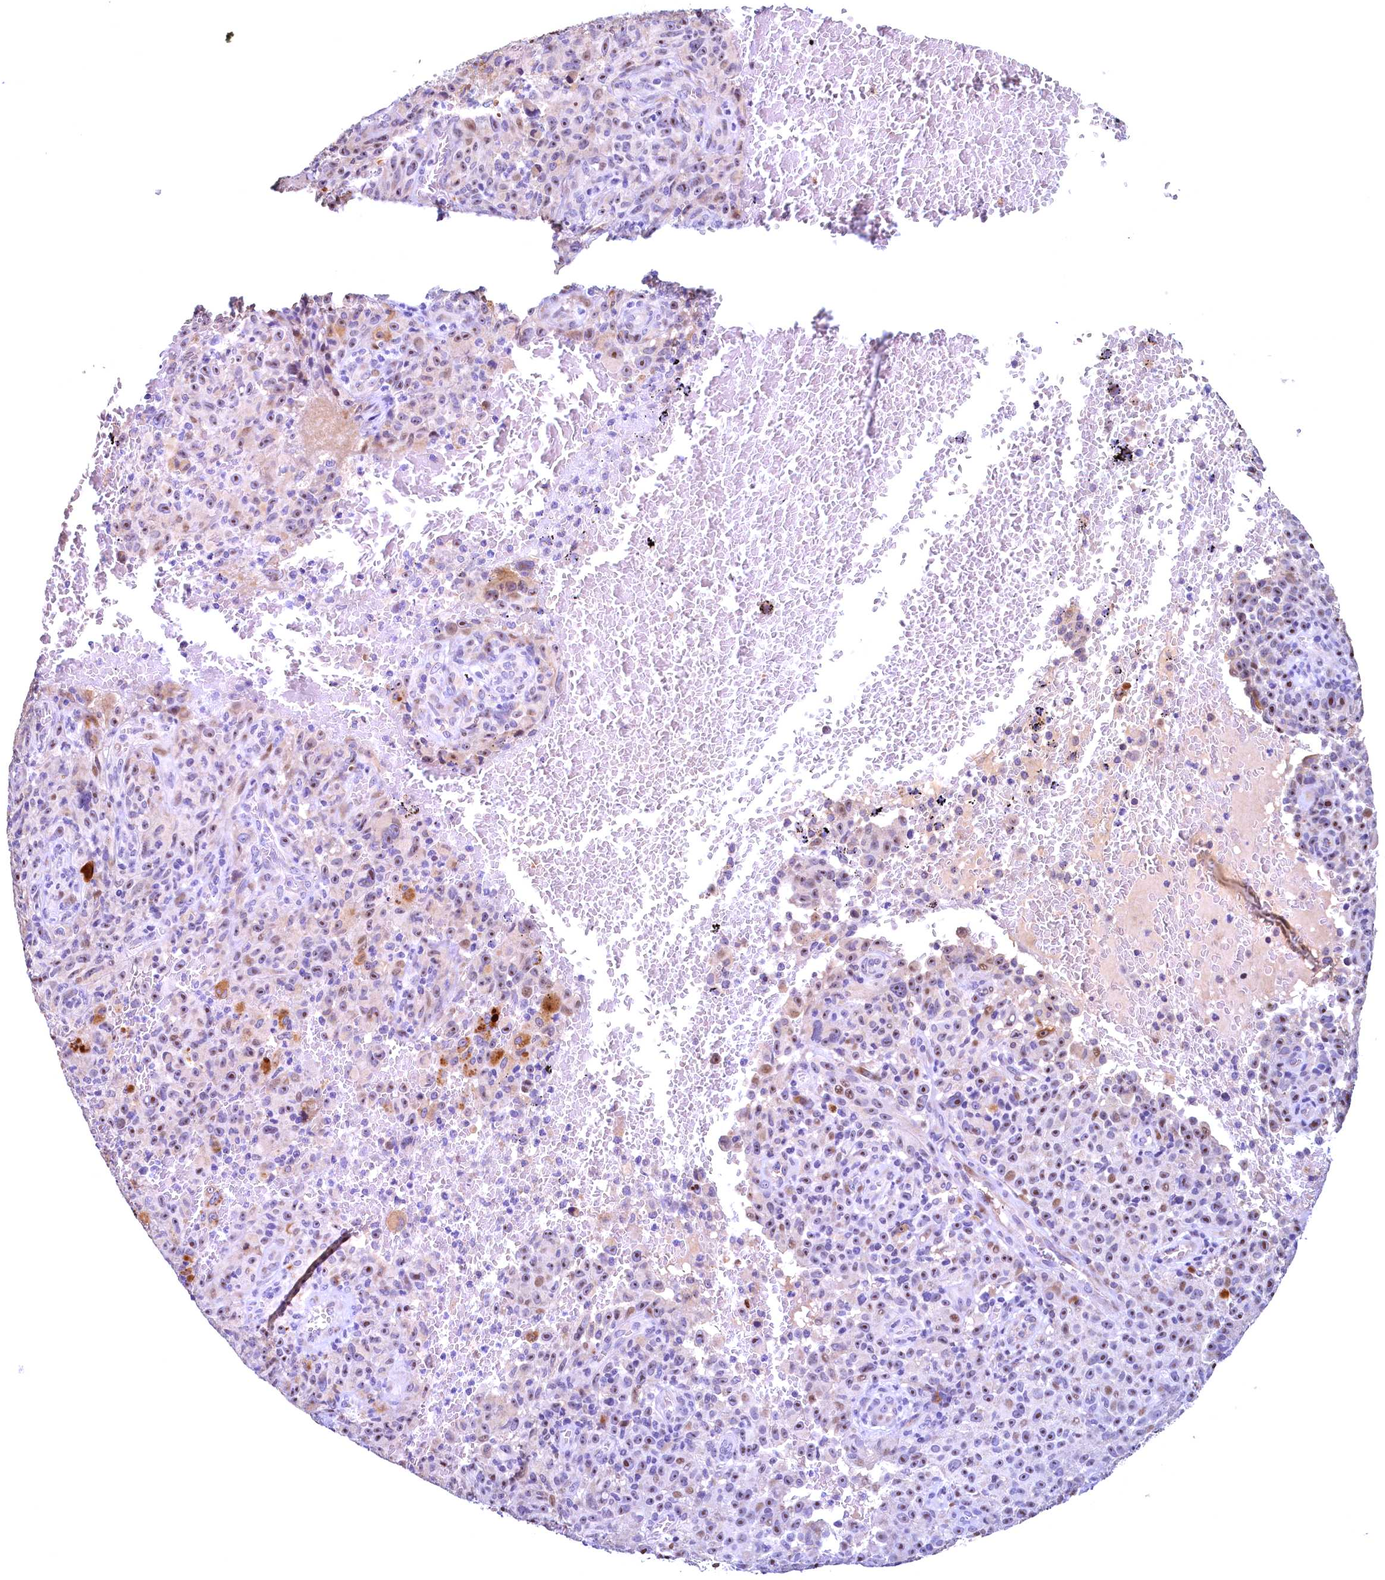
{"staining": {"intensity": "moderate", "quantity": "<25%", "location": "nuclear"}, "tissue": "melanoma", "cell_type": "Tumor cells", "image_type": "cancer", "snomed": [{"axis": "morphology", "description": "Malignant melanoma, NOS"}, {"axis": "topography", "description": "Skin"}], "caption": "The micrograph exhibits a brown stain indicating the presence of a protein in the nuclear of tumor cells in malignant melanoma.", "gene": "LATS2", "patient": {"sex": "female", "age": 82}}